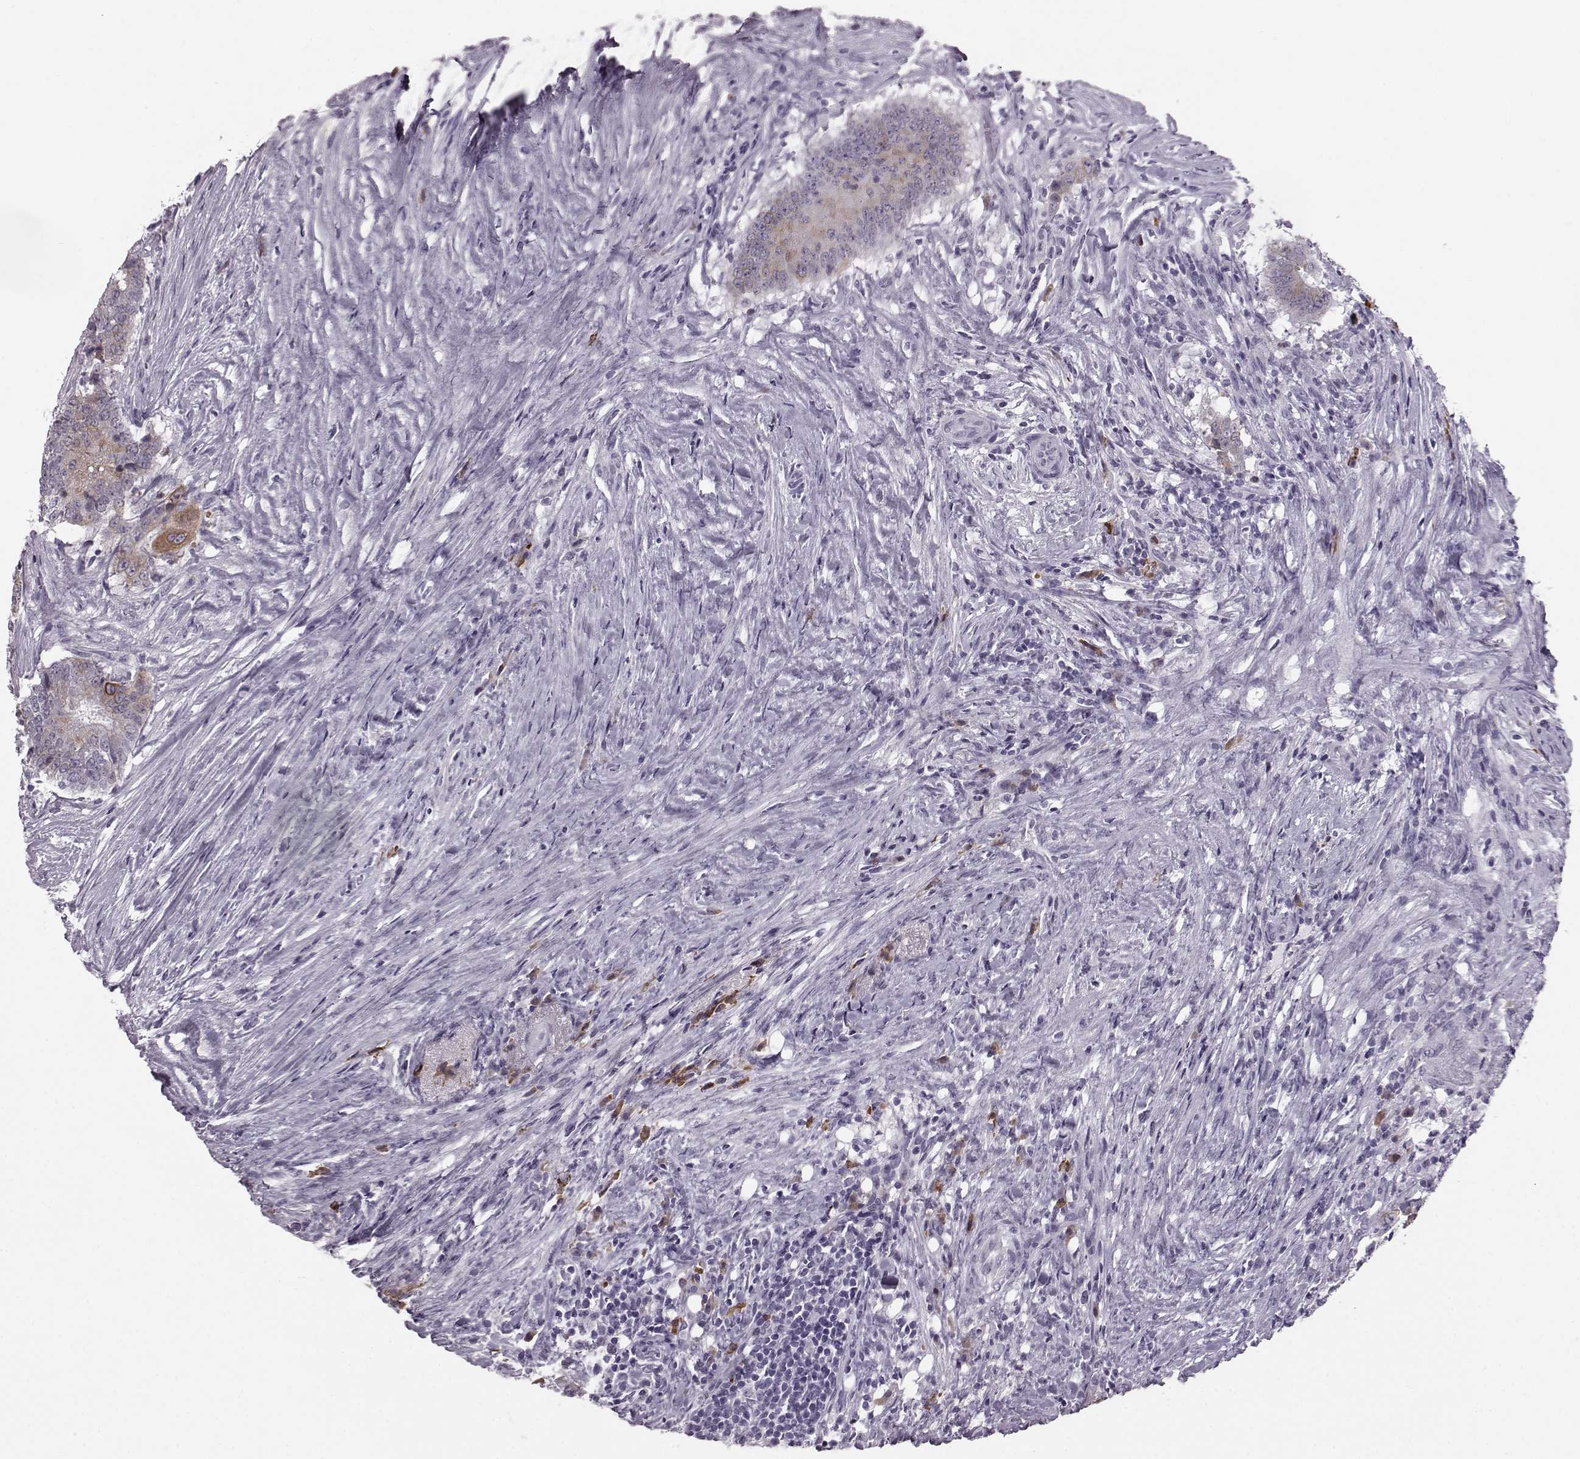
{"staining": {"intensity": "weak", "quantity": ">75%", "location": "cytoplasmic/membranous"}, "tissue": "colorectal cancer", "cell_type": "Tumor cells", "image_type": "cancer", "snomed": [{"axis": "morphology", "description": "Adenocarcinoma, NOS"}, {"axis": "topography", "description": "Colon"}], "caption": "Immunohistochemistry (DAB) staining of adenocarcinoma (colorectal) exhibits weak cytoplasmic/membranous protein staining in about >75% of tumor cells.", "gene": "JSRP1", "patient": {"sex": "female", "age": 43}}